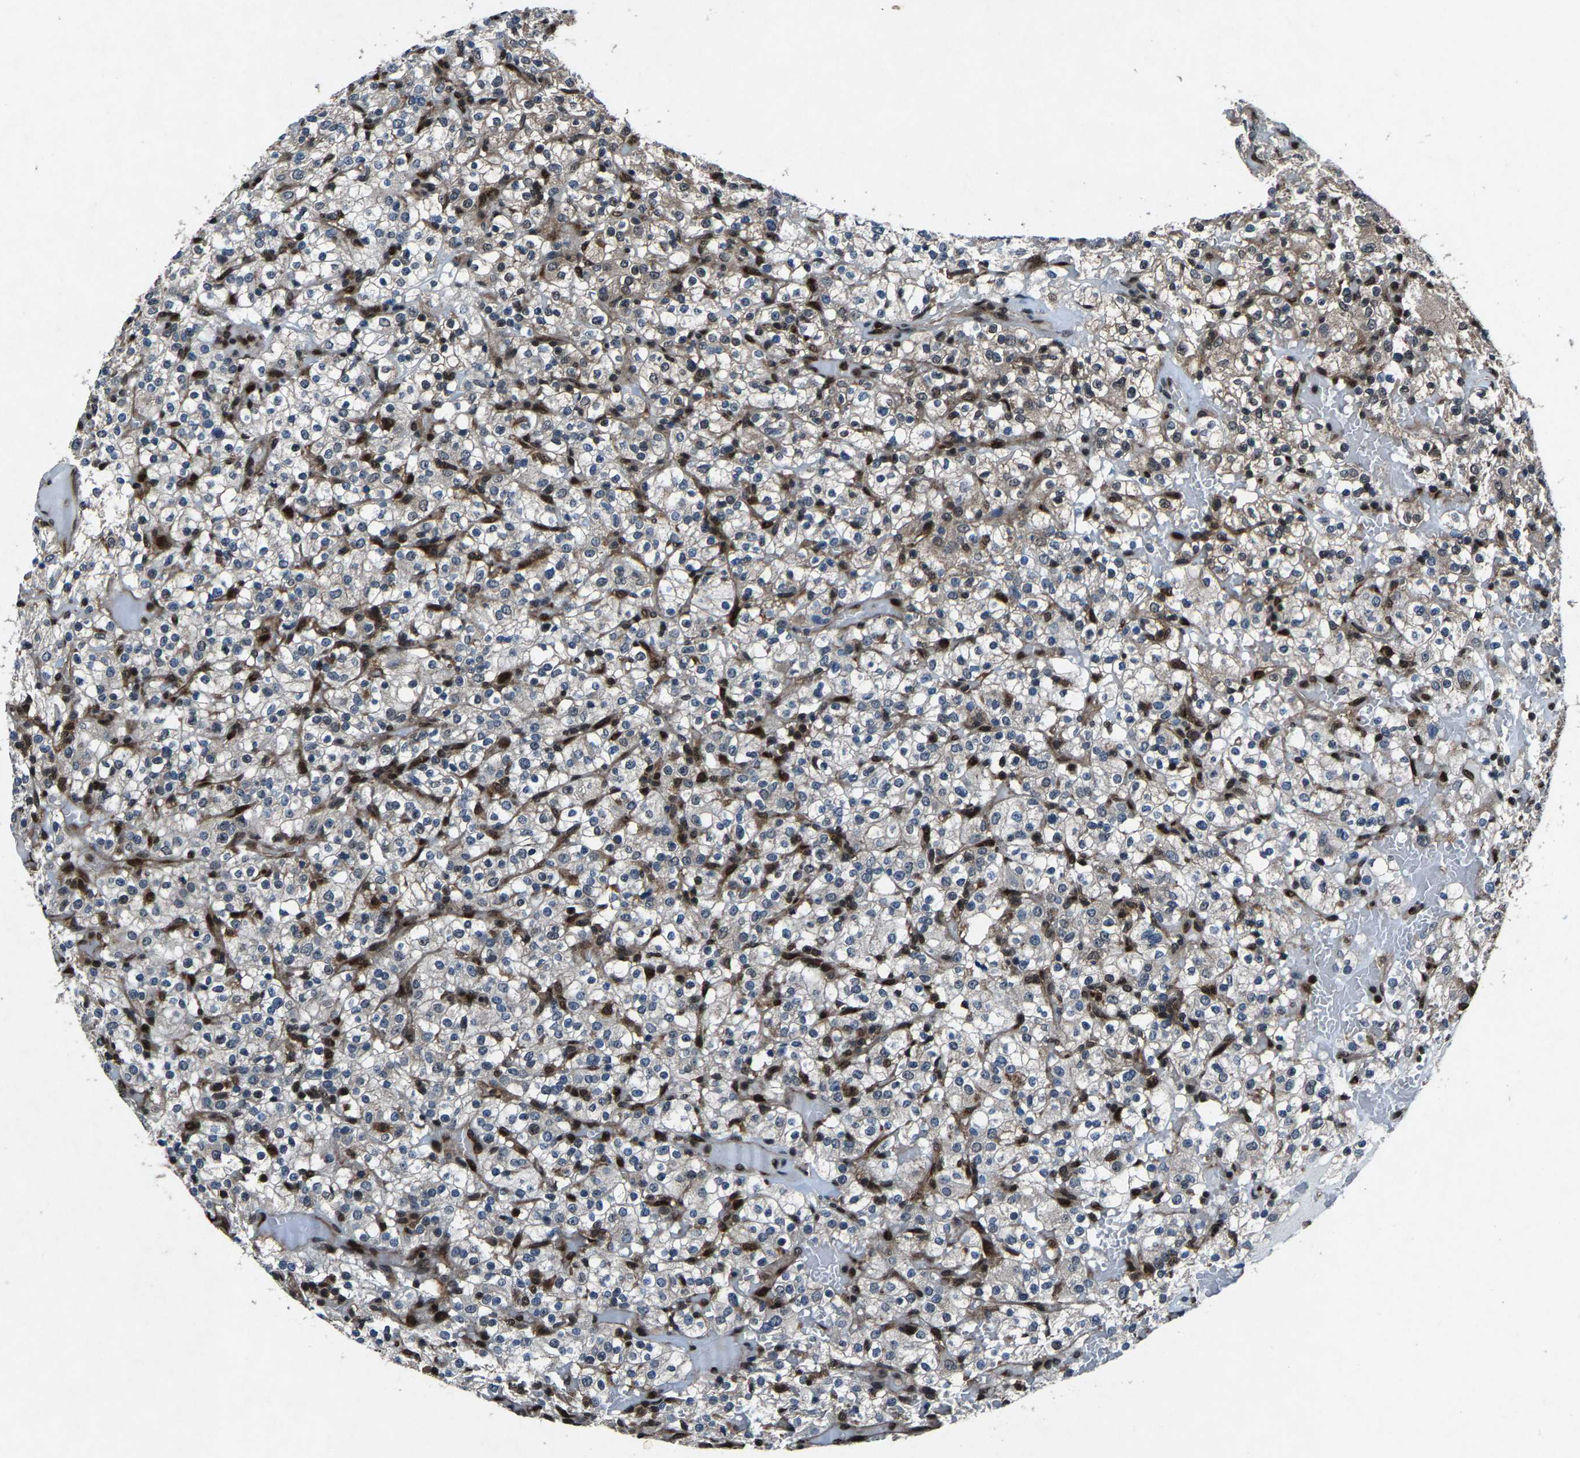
{"staining": {"intensity": "negative", "quantity": "none", "location": "none"}, "tissue": "renal cancer", "cell_type": "Tumor cells", "image_type": "cancer", "snomed": [{"axis": "morphology", "description": "Normal tissue, NOS"}, {"axis": "morphology", "description": "Adenocarcinoma, NOS"}, {"axis": "topography", "description": "Kidney"}], "caption": "Tumor cells show no significant protein expression in renal cancer (adenocarcinoma).", "gene": "ATXN3", "patient": {"sex": "female", "age": 72}}